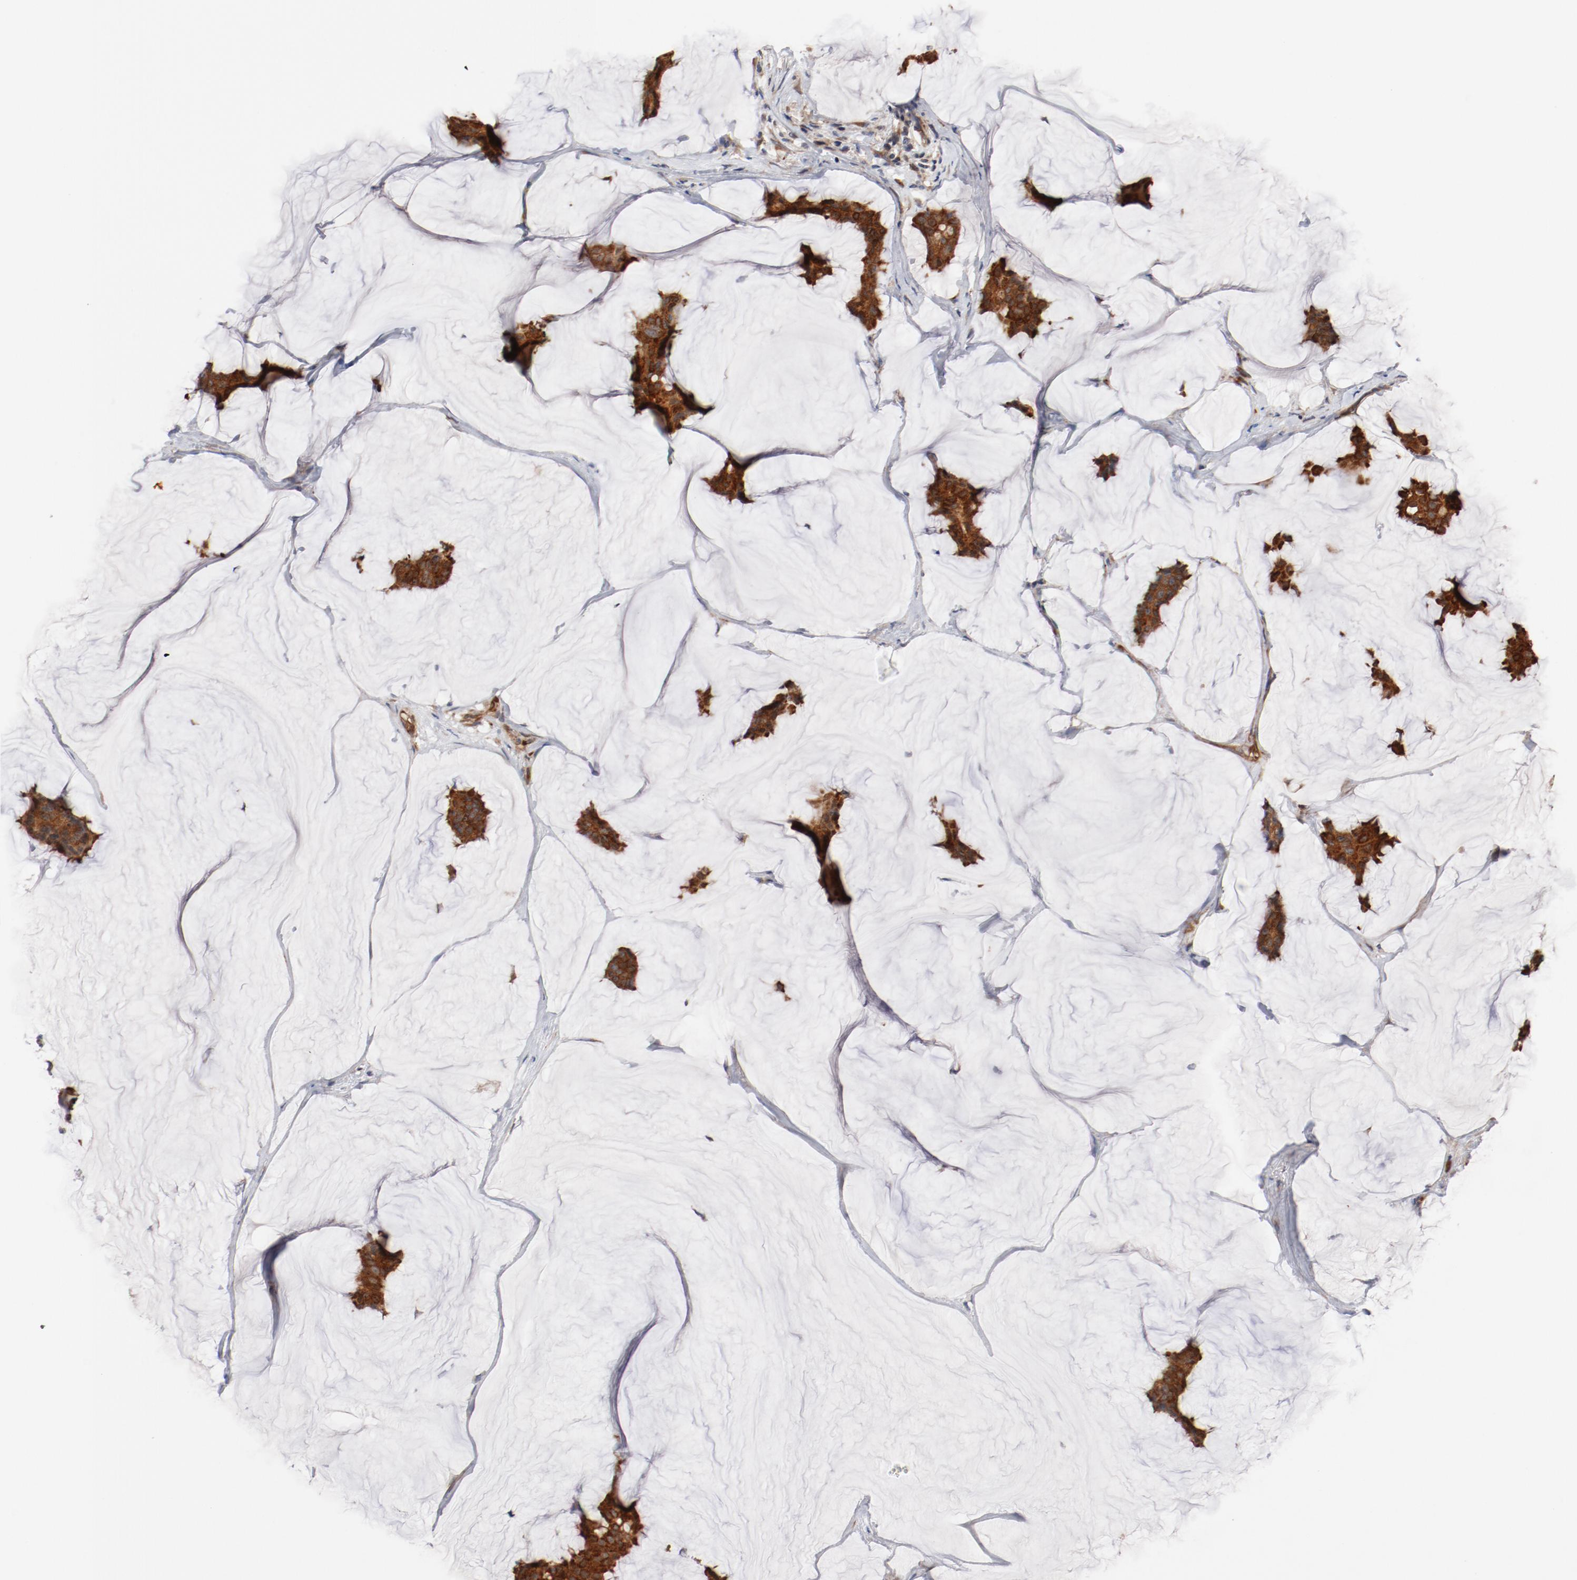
{"staining": {"intensity": "strong", "quantity": ">75%", "location": "cytoplasmic/membranous"}, "tissue": "breast cancer", "cell_type": "Tumor cells", "image_type": "cancer", "snomed": [{"axis": "morphology", "description": "Duct carcinoma"}, {"axis": "topography", "description": "Breast"}], "caption": "Immunohistochemistry image of neoplastic tissue: breast cancer stained using immunohistochemistry shows high levels of strong protein expression localized specifically in the cytoplasmic/membranous of tumor cells, appearing as a cytoplasmic/membranous brown color.", "gene": "PITPNM2", "patient": {"sex": "female", "age": 93}}